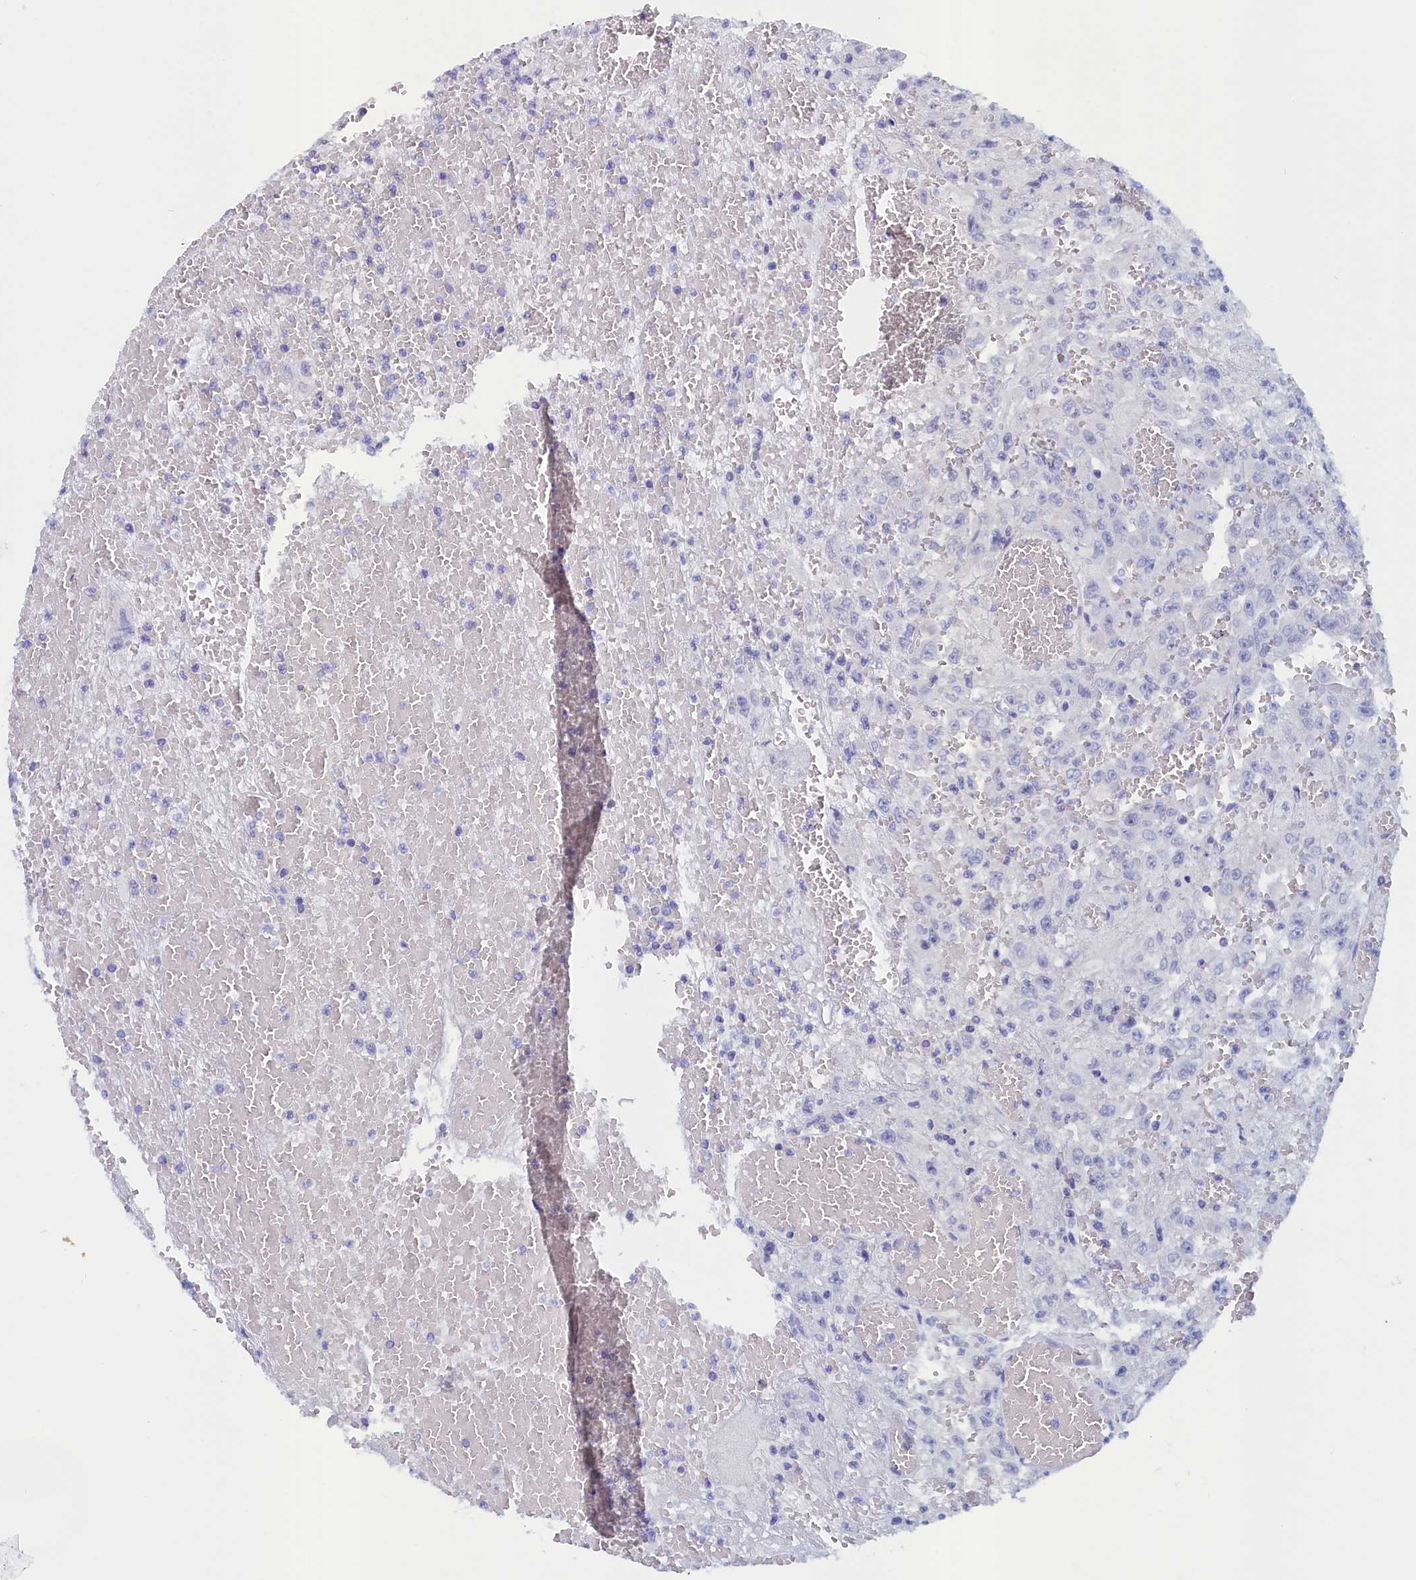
{"staining": {"intensity": "negative", "quantity": "none", "location": "none"}, "tissue": "urothelial cancer", "cell_type": "Tumor cells", "image_type": "cancer", "snomed": [{"axis": "morphology", "description": "Urothelial carcinoma, High grade"}, {"axis": "topography", "description": "Urinary bladder"}], "caption": "Immunohistochemical staining of human urothelial carcinoma (high-grade) displays no significant staining in tumor cells.", "gene": "ANKRD2", "patient": {"sex": "male", "age": 46}}